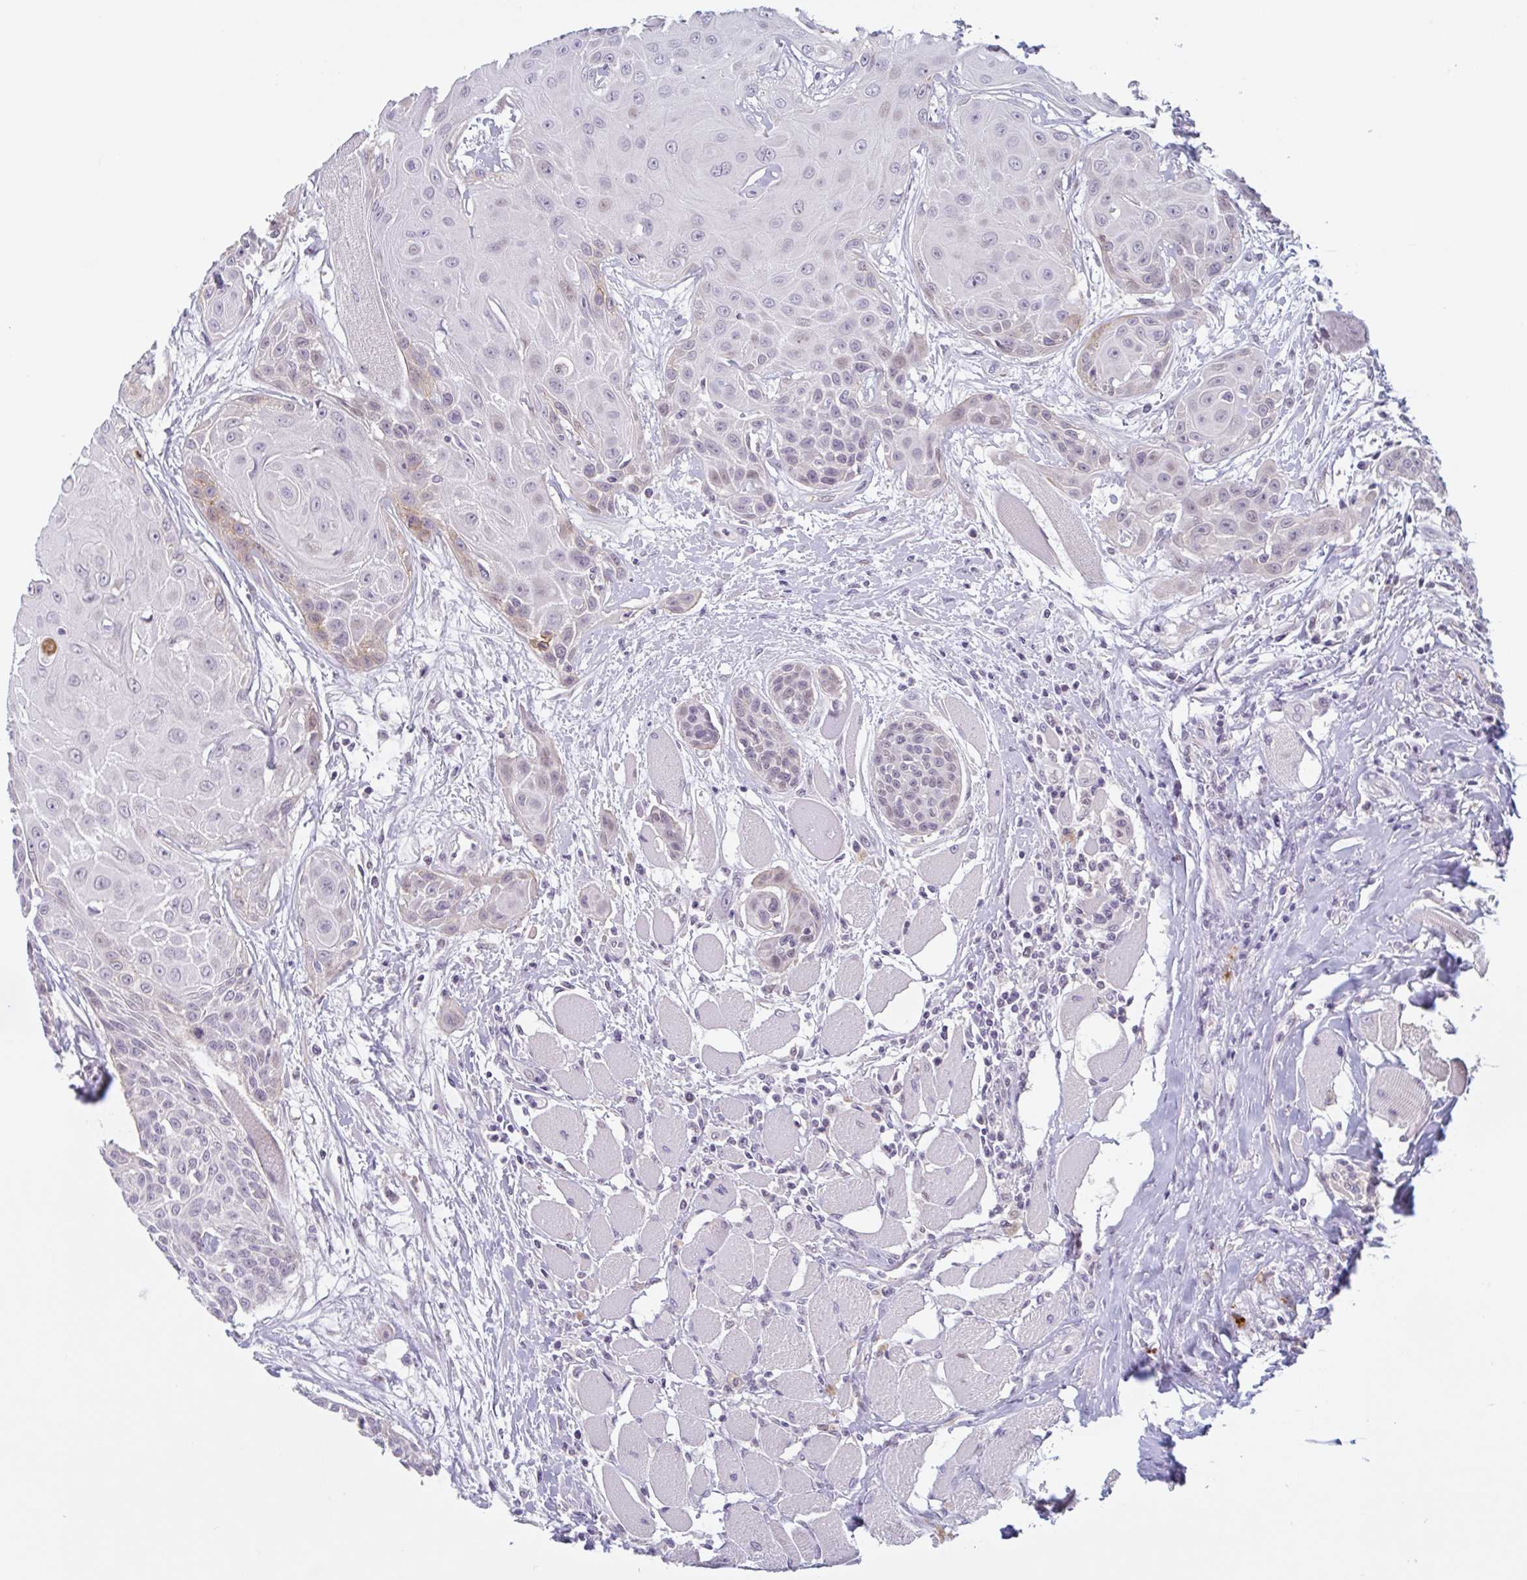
{"staining": {"intensity": "moderate", "quantity": "25%-75%", "location": "cytoplasmic/membranous"}, "tissue": "head and neck cancer", "cell_type": "Tumor cells", "image_type": "cancer", "snomed": [{"axis": "morphology", "description": "Squamous cell carcinoma, NOS"}, {"axis": "topography", "description": "Head-Neck"}], "caption": "A histopathology image of human head and neck squamous cell carcinoma stained for a protein demonstrates moderate cytoplasmic/membranous brown staining in tumor cells. (DAB (3,3'-diaminobenzidine) = brown stain, brightfield microscopy at high magnification).", "gene": "RHAG", "patient": {"sex": "female", "age": 73}}